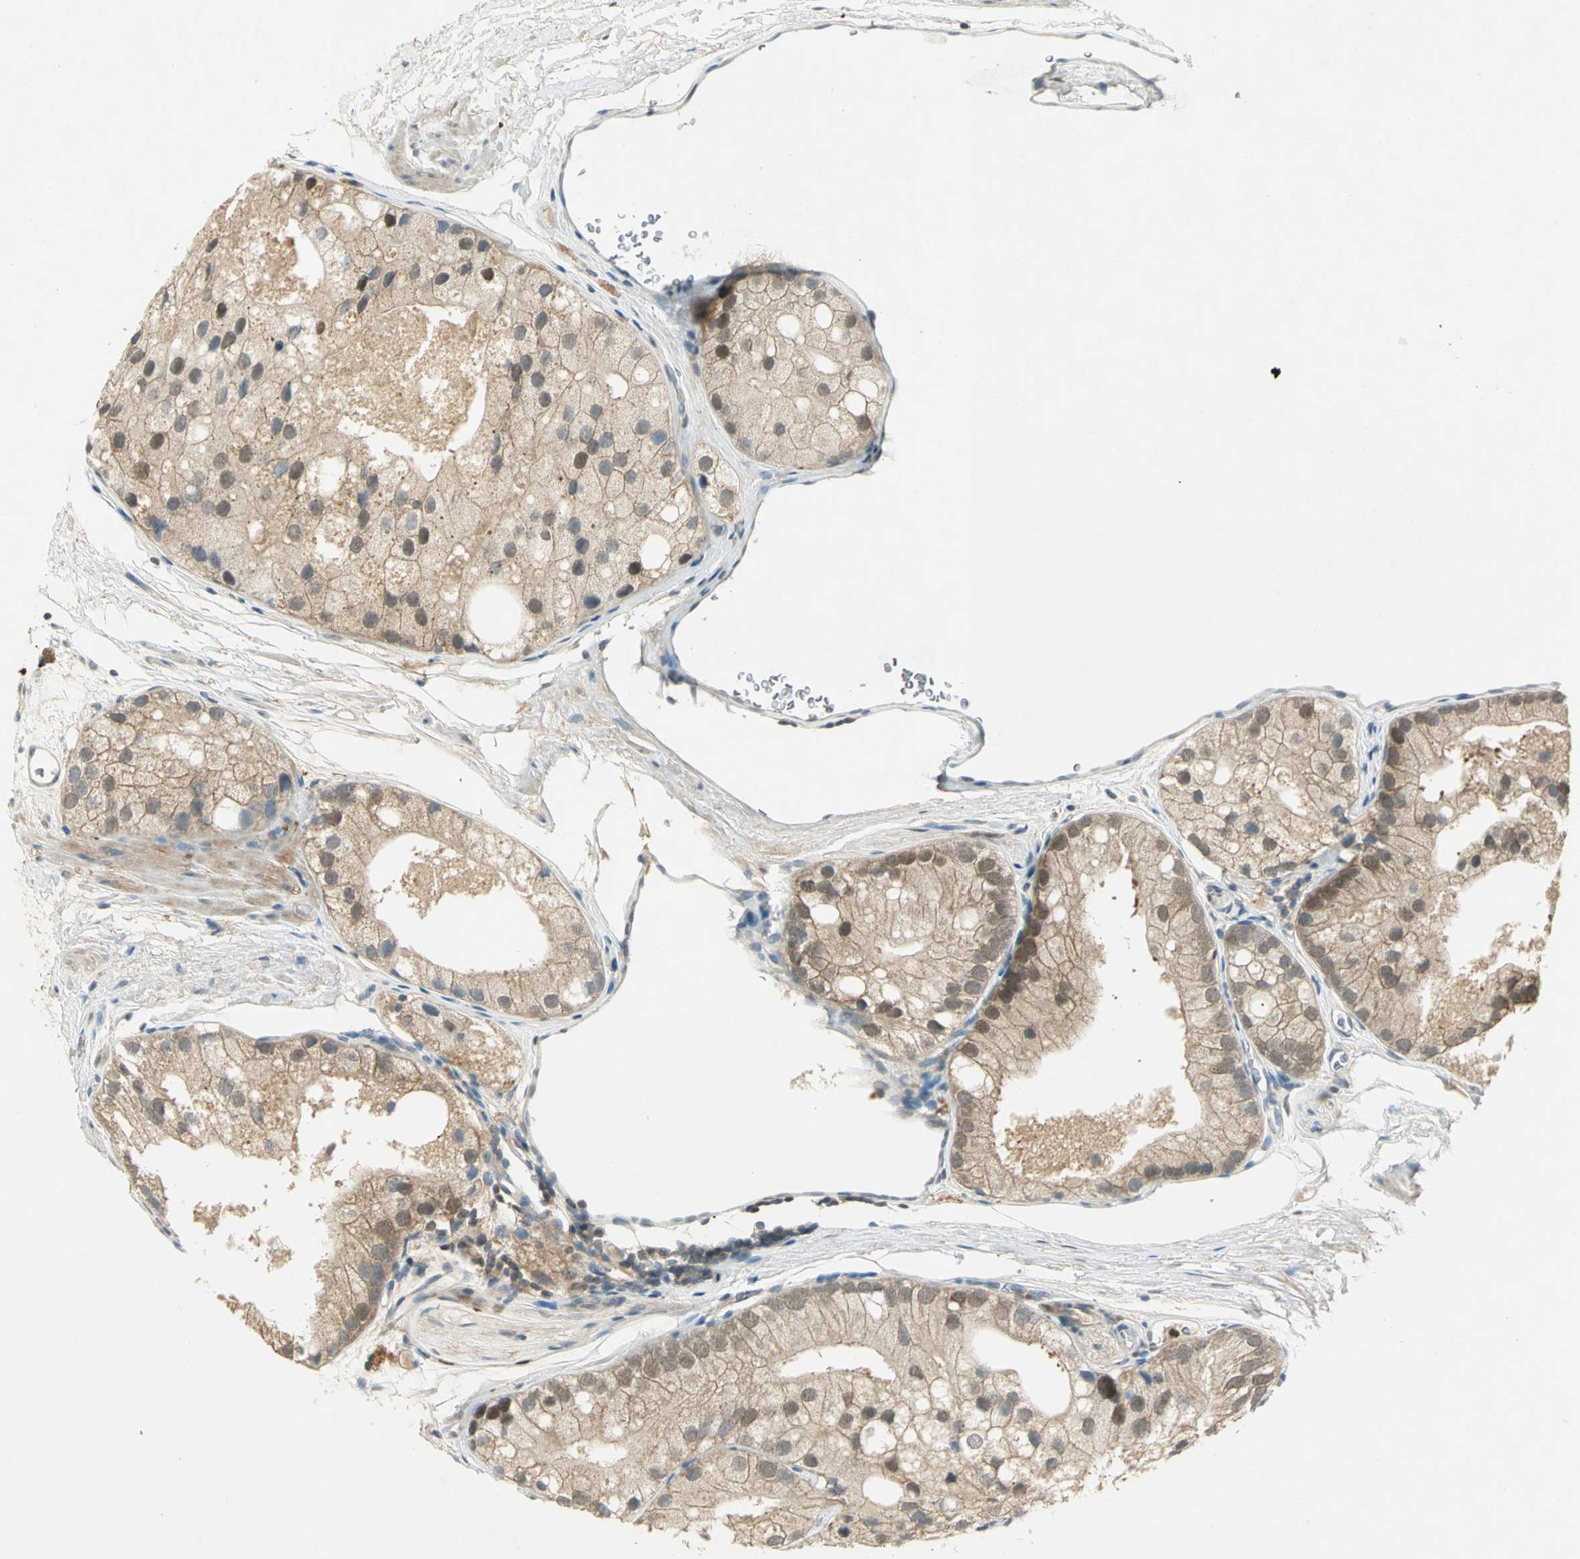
{"staining": {"intensity": "moderate", "quantity": ">75%", "location": "cytoplasmic/membranous,nuclear"}, "tissue": "prostate cancer", "cell_type": "Tumor cells", "image_type": "cancer", "snomed": [{"axis": "morphology", "description": "Adenocarcinoma, Low grade"}, {"axis": "topography", "description": "Prostate"}], "caption": "Approximately >75% of tumor cells in human prostate cancer exhibit moderate cytoplasmic/membranous and nuclear protein expression as visualized by brown immunohistochemical staining.", "gene": "BIRC2", "patient": {"sex": "male", "age": 69}}